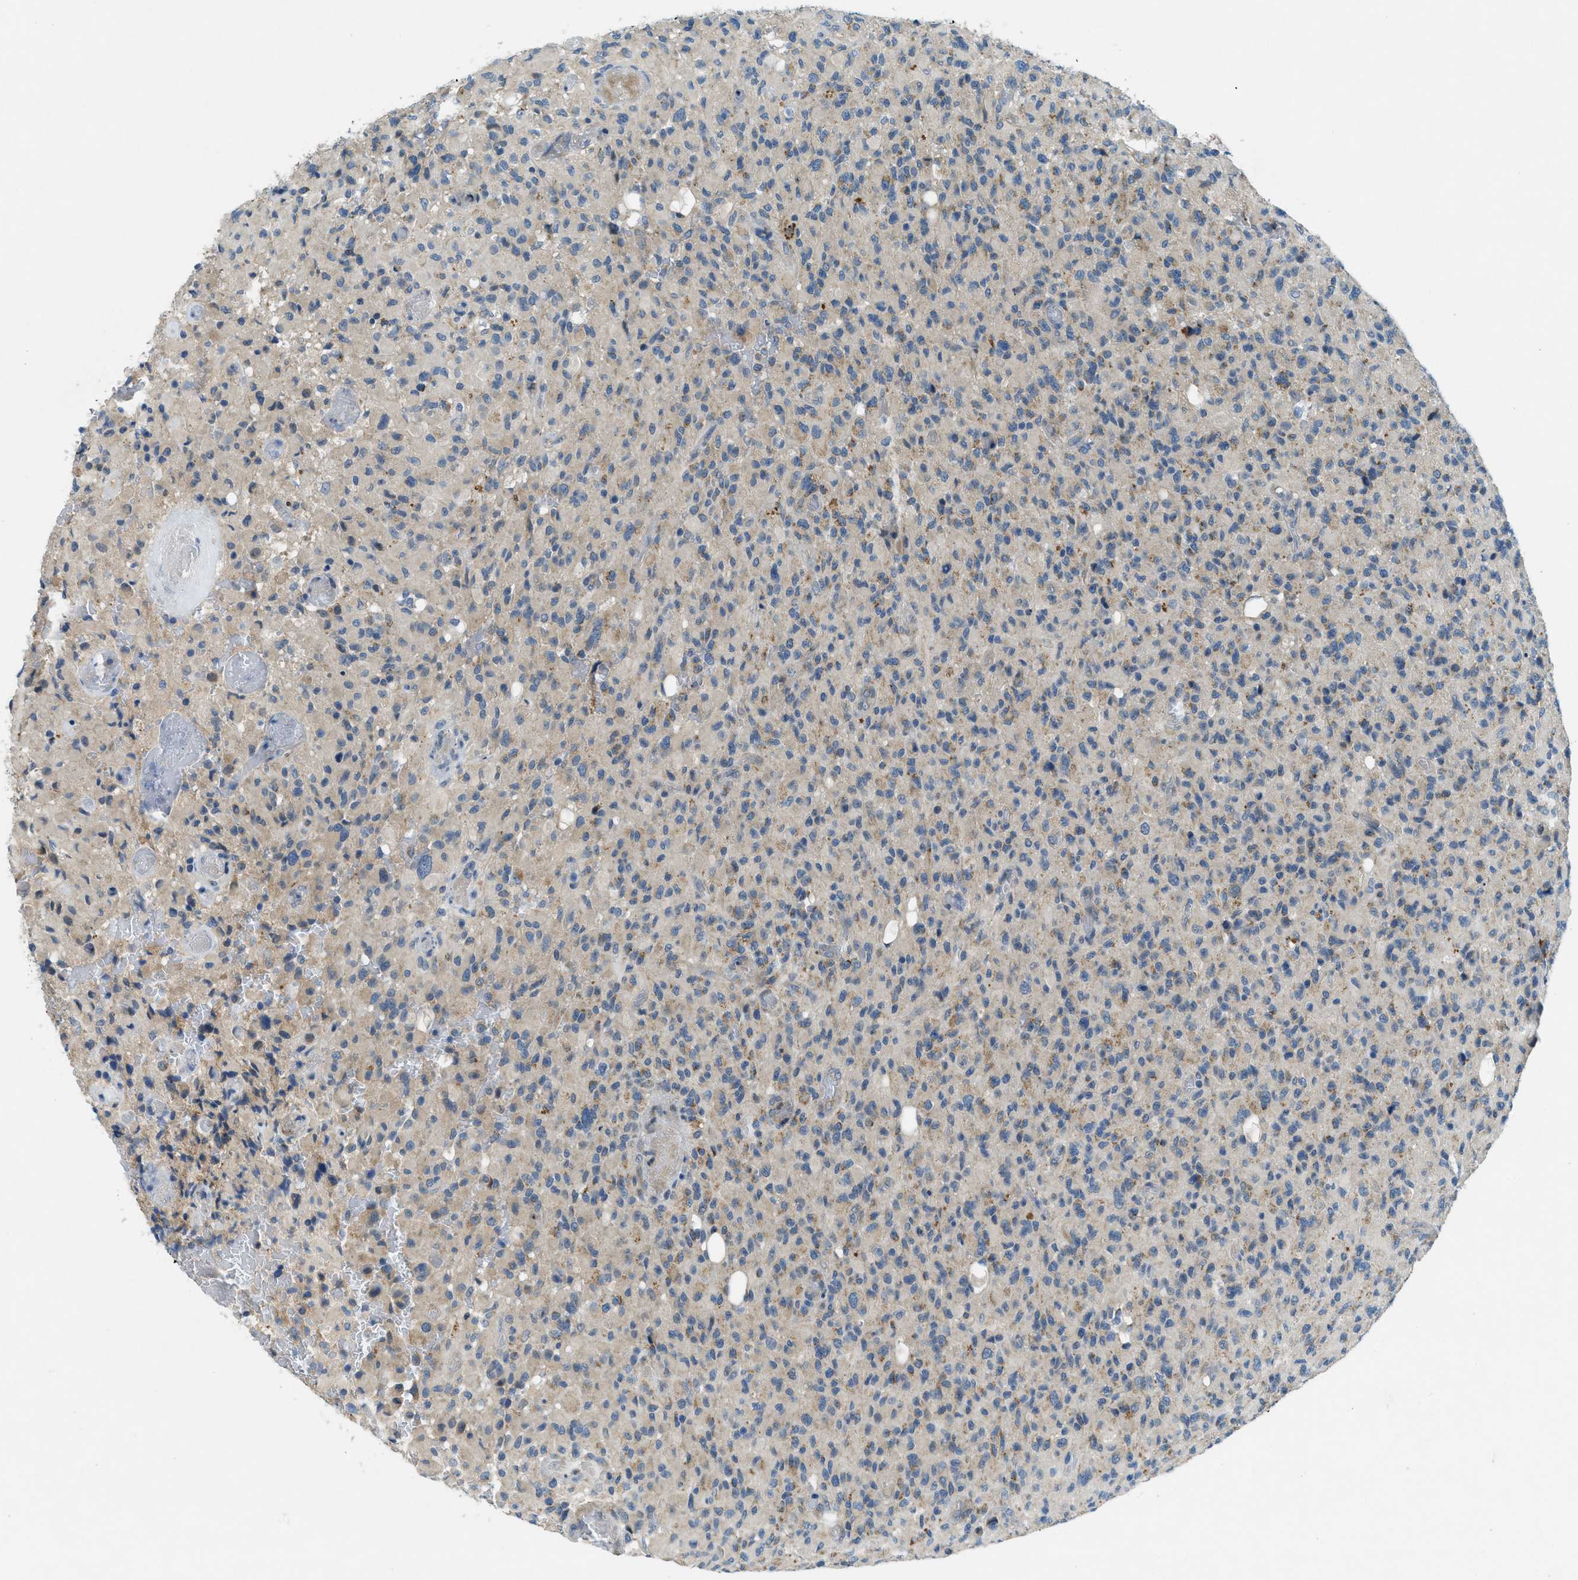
{"staining": {"intensity": "moderate", "quantity": "<25%", "location": "cytoplasmic/membranous"}, "tissue": "glioma", "cell_type": "Tumor cells", "image_type": "cancer", "snomed": [{"axis": "morphology", "description": "Glioma, malignant, High grade"}, {"axis": "topography", "description": "Brain"}], "caption": "The micrograph reveals immunohistochemical staining of malignant high-grade glioma. There is moderate cytoplasmic/membranous staining is seen in about <25% of tumor cells.", "gene": "SNX14", "patient": {"sex": "male", "age": 71}}